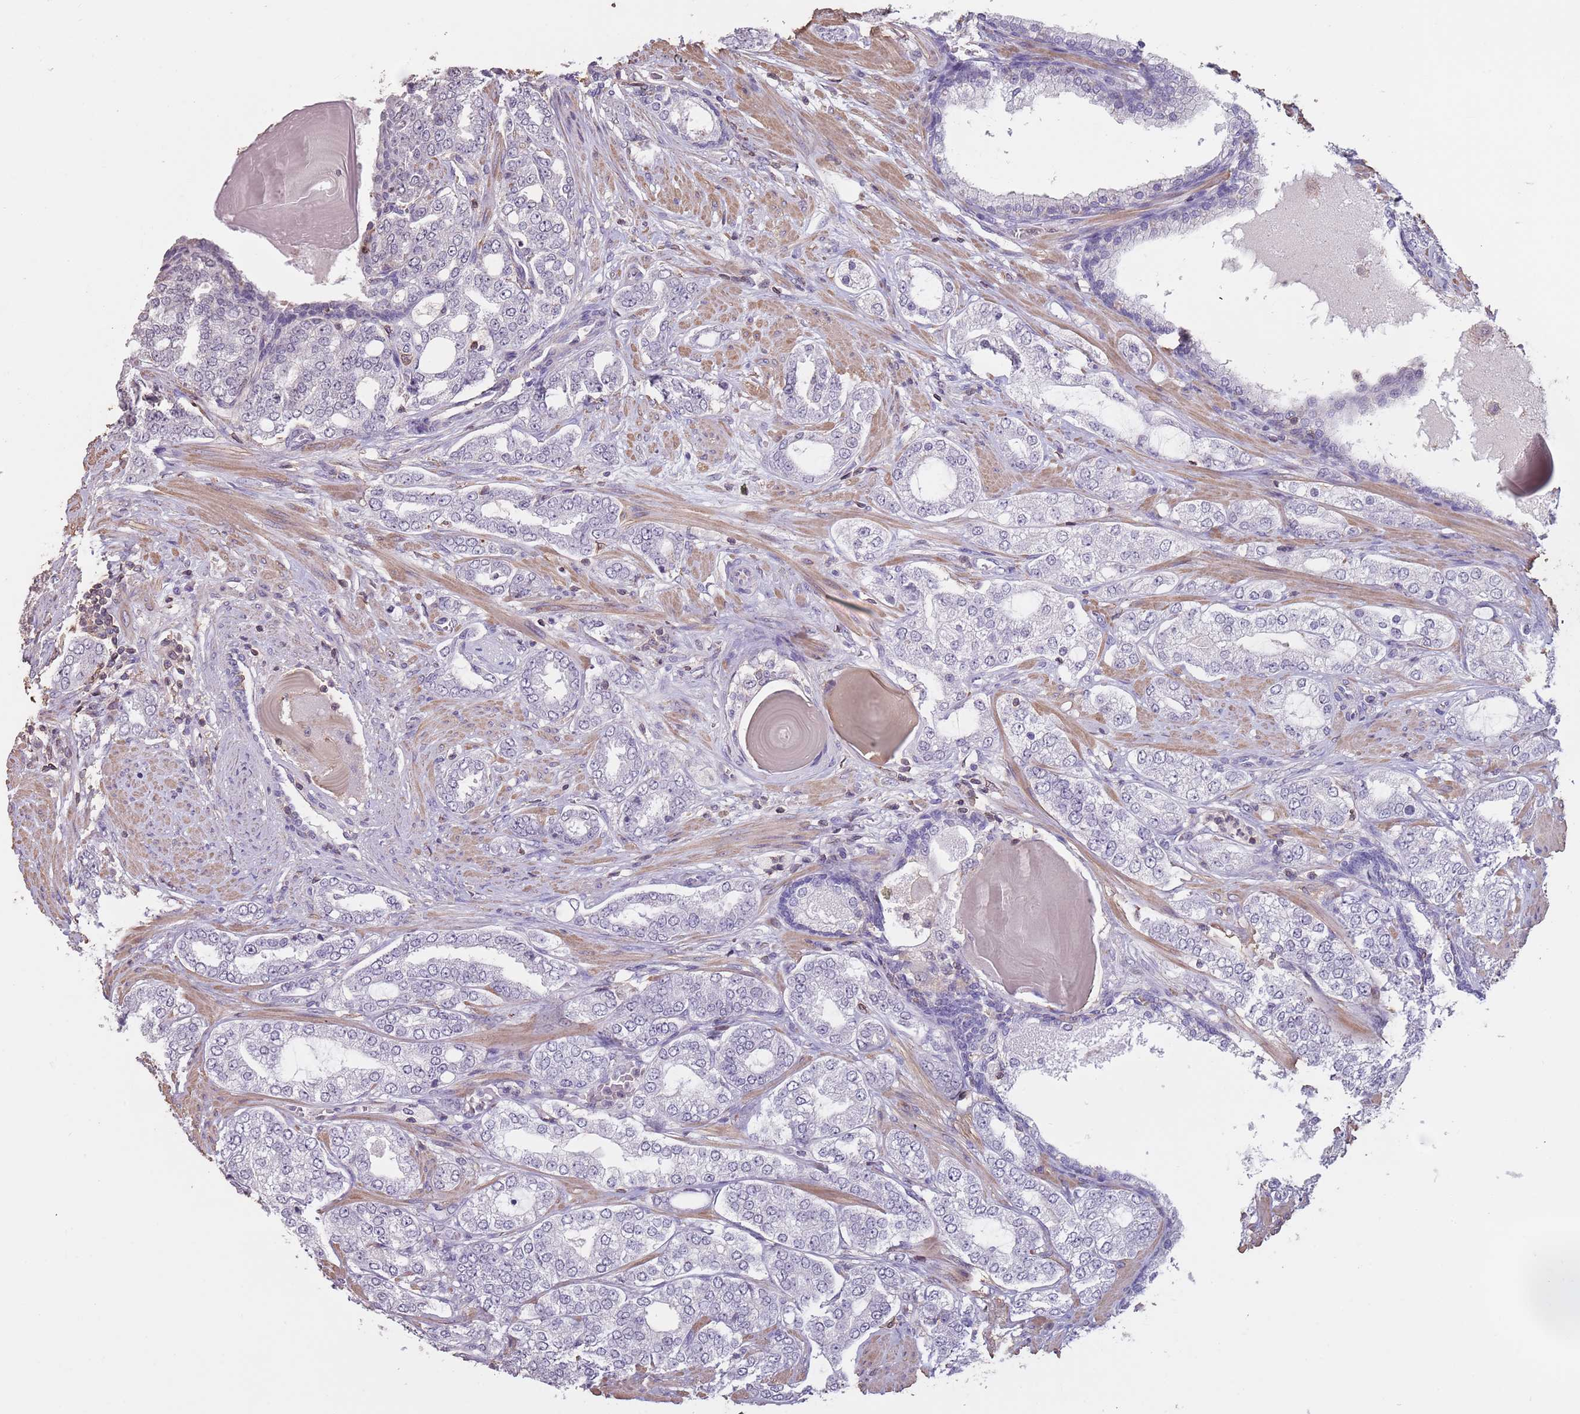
{"staining": {"intensity": "negative", "quantity": "none", "location": "none"}, "tissue": "prostate cancer", "cell_type": "Tumor cells", "image_type": "cancer", "snomed": [{"axis": "morphology", "description": "Adenocarcinoma, High grade"}, {"axis": "topography", "description": "Prostate"}], "caption": "A high-resolution photomicrograph shows IHC staining of prostate adenocarcinoma (high-grade), which reveals no significant expression in tumor cells. (Brightfield microscopy of DAB immunohistochemistry (IHC) at high magnification).", "gene": "SUN5", "patient": {"sex": "male", "age": 64}}